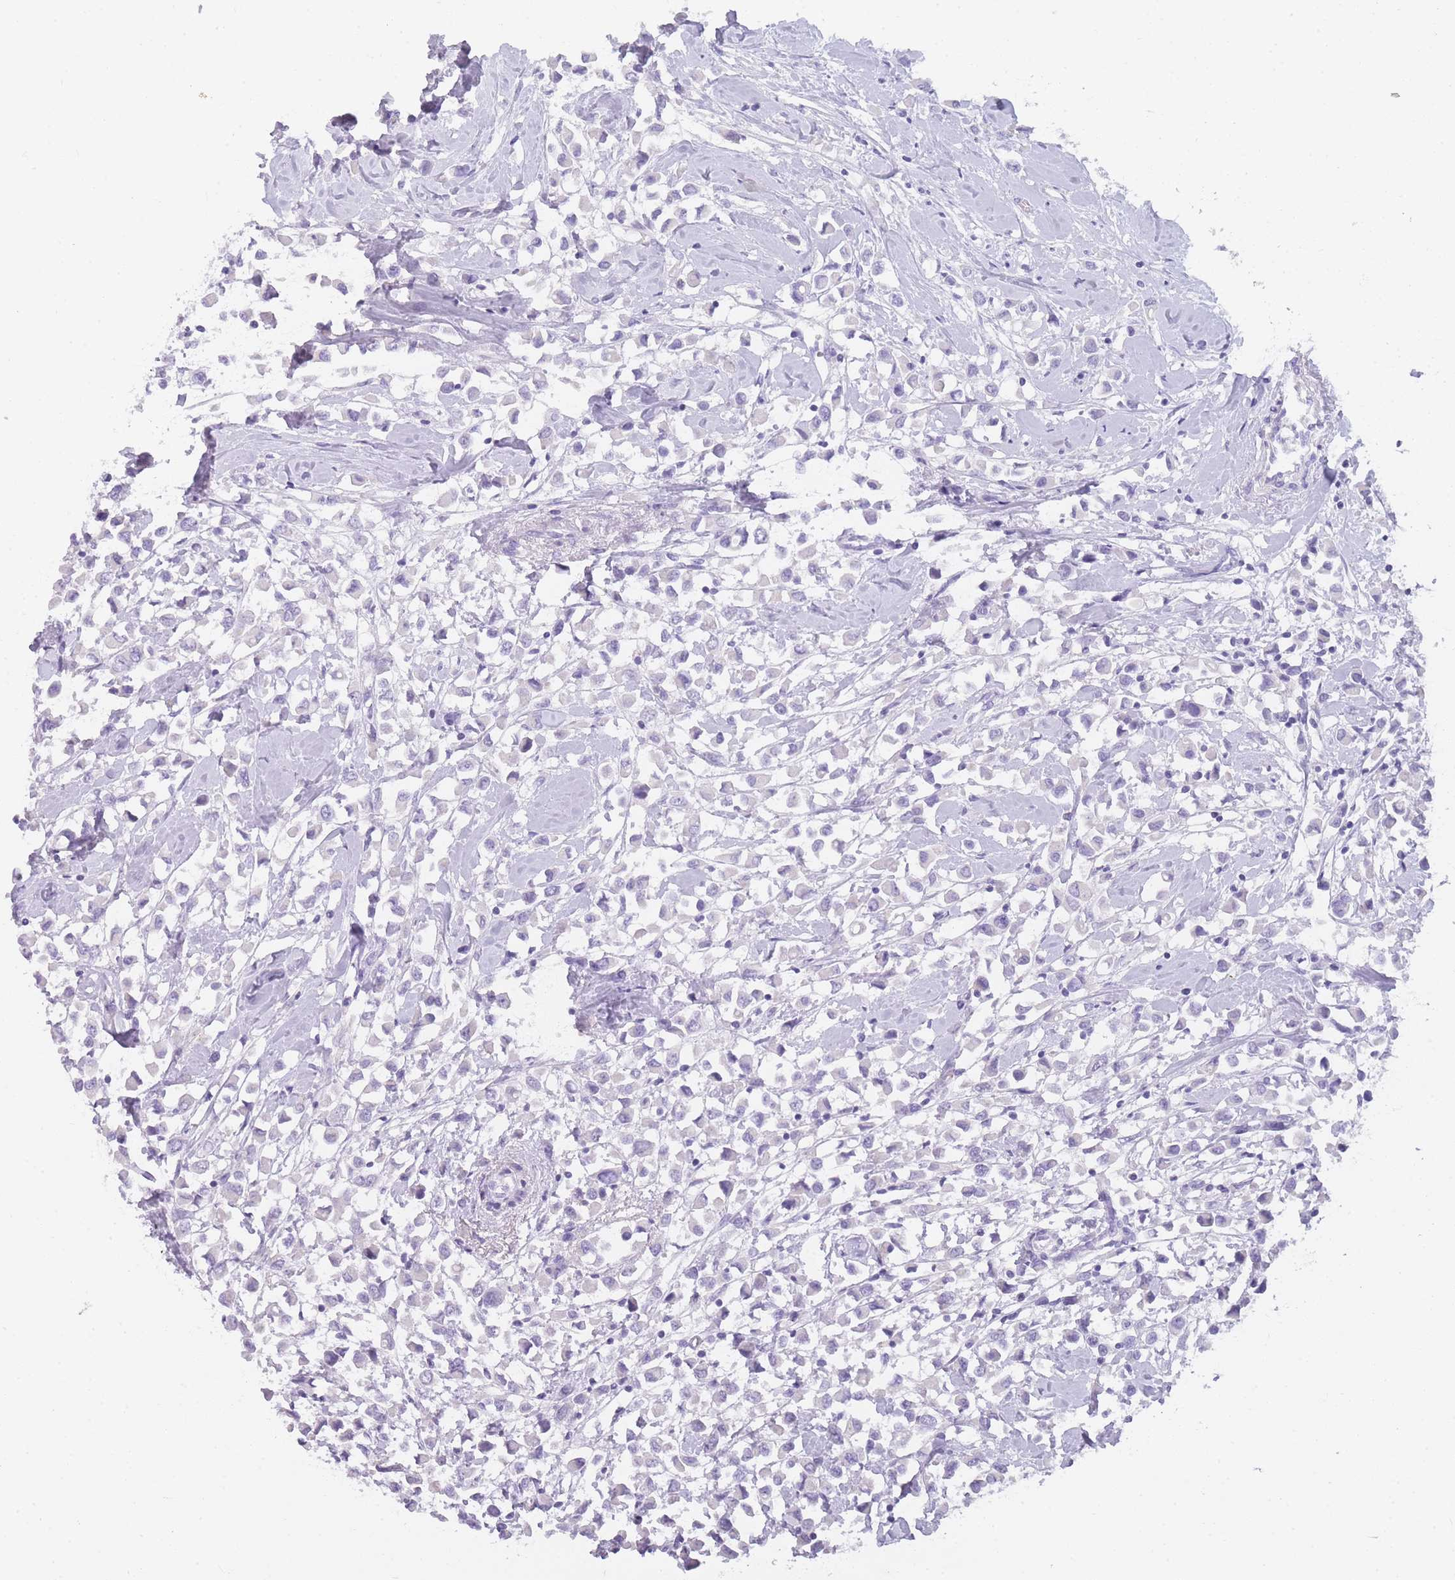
{"staining": {"intensity": "negative", "quantity": "none", "location": "none"}, "tissue": "breast cancer", "cell_type": "Tumor cells", "image_type": "cancer", "snomed": [{"axis": "morphology", "description": "Duct carcinoma"}, {"axis": "topography", "description": "Breast"}], "caption": "Breast invasive ductal carcinoma was stained to show a protein in brown. There is no significant staining in tumor cells. (Brightfield microscopy of DAB (3,3'-diaminobenzidine) immunohistochemistry (IHC) at high magnification).", "gene": "TCP11", "patient": {"sex": "female", "age": 61}}